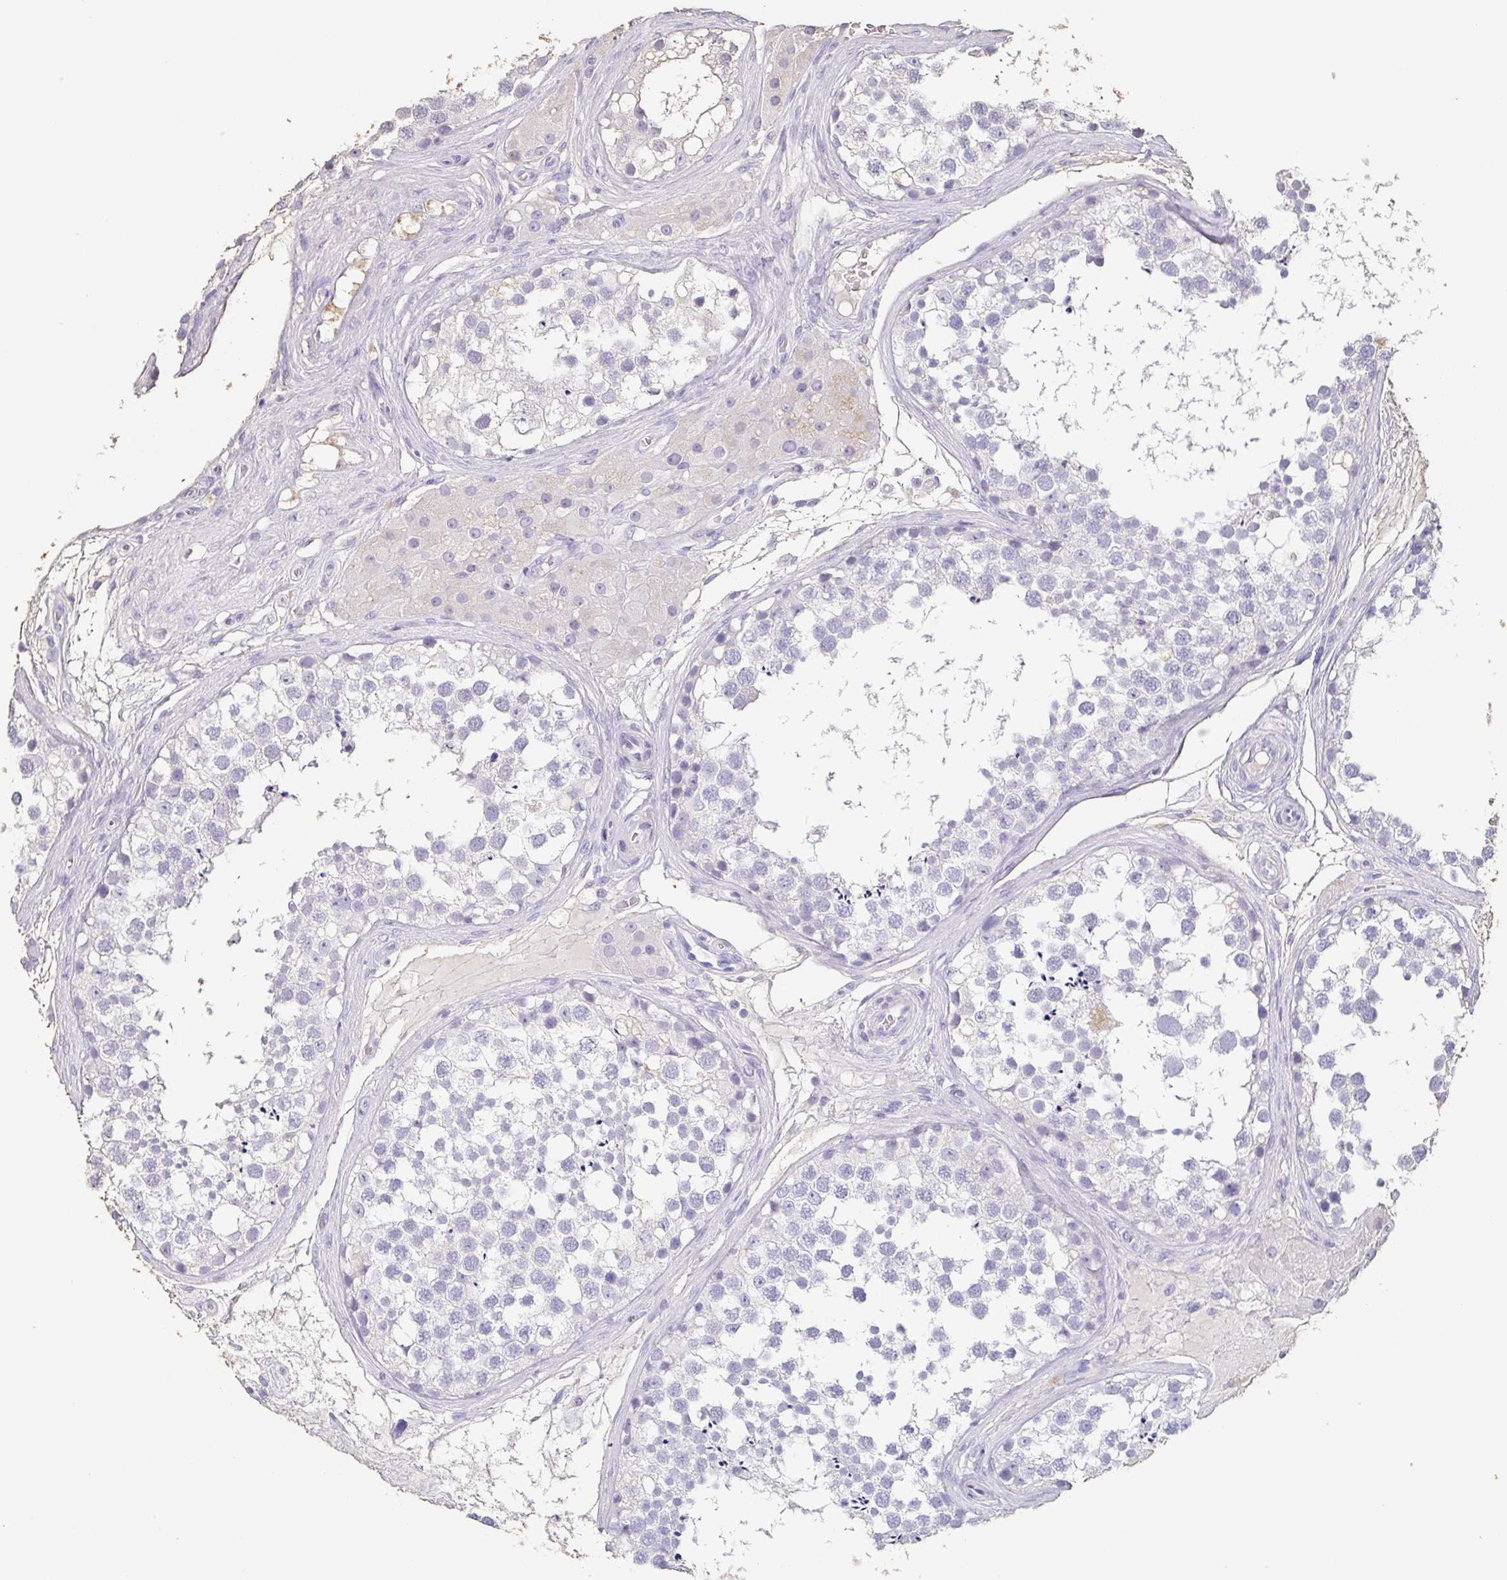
{"staining": {"intensity": "negative", "quantity": "none", "location": "none"}, "tissue": "testis", "cell_type": "Cells in seminiferous ducts", "image_type": "normal", "snomed": [{"axis": "morphology", "description": "Normal tissue, NOS"}, {"axis": "morphology", "description": "Seminoma, NOS"}, {"axis": "topography", "description": "Testis"}], "caption": "Immunohistochemistry (IHC) histopathology image of normal testis stained for a protein (brown), which reveals no expression in cells in seminiferous ducts. (Immunohistochemistry (IHC), brightfield microscopy, high magnification).", "gene": "BPIFA2", "patient": {"sex": "male", "age": 65}}